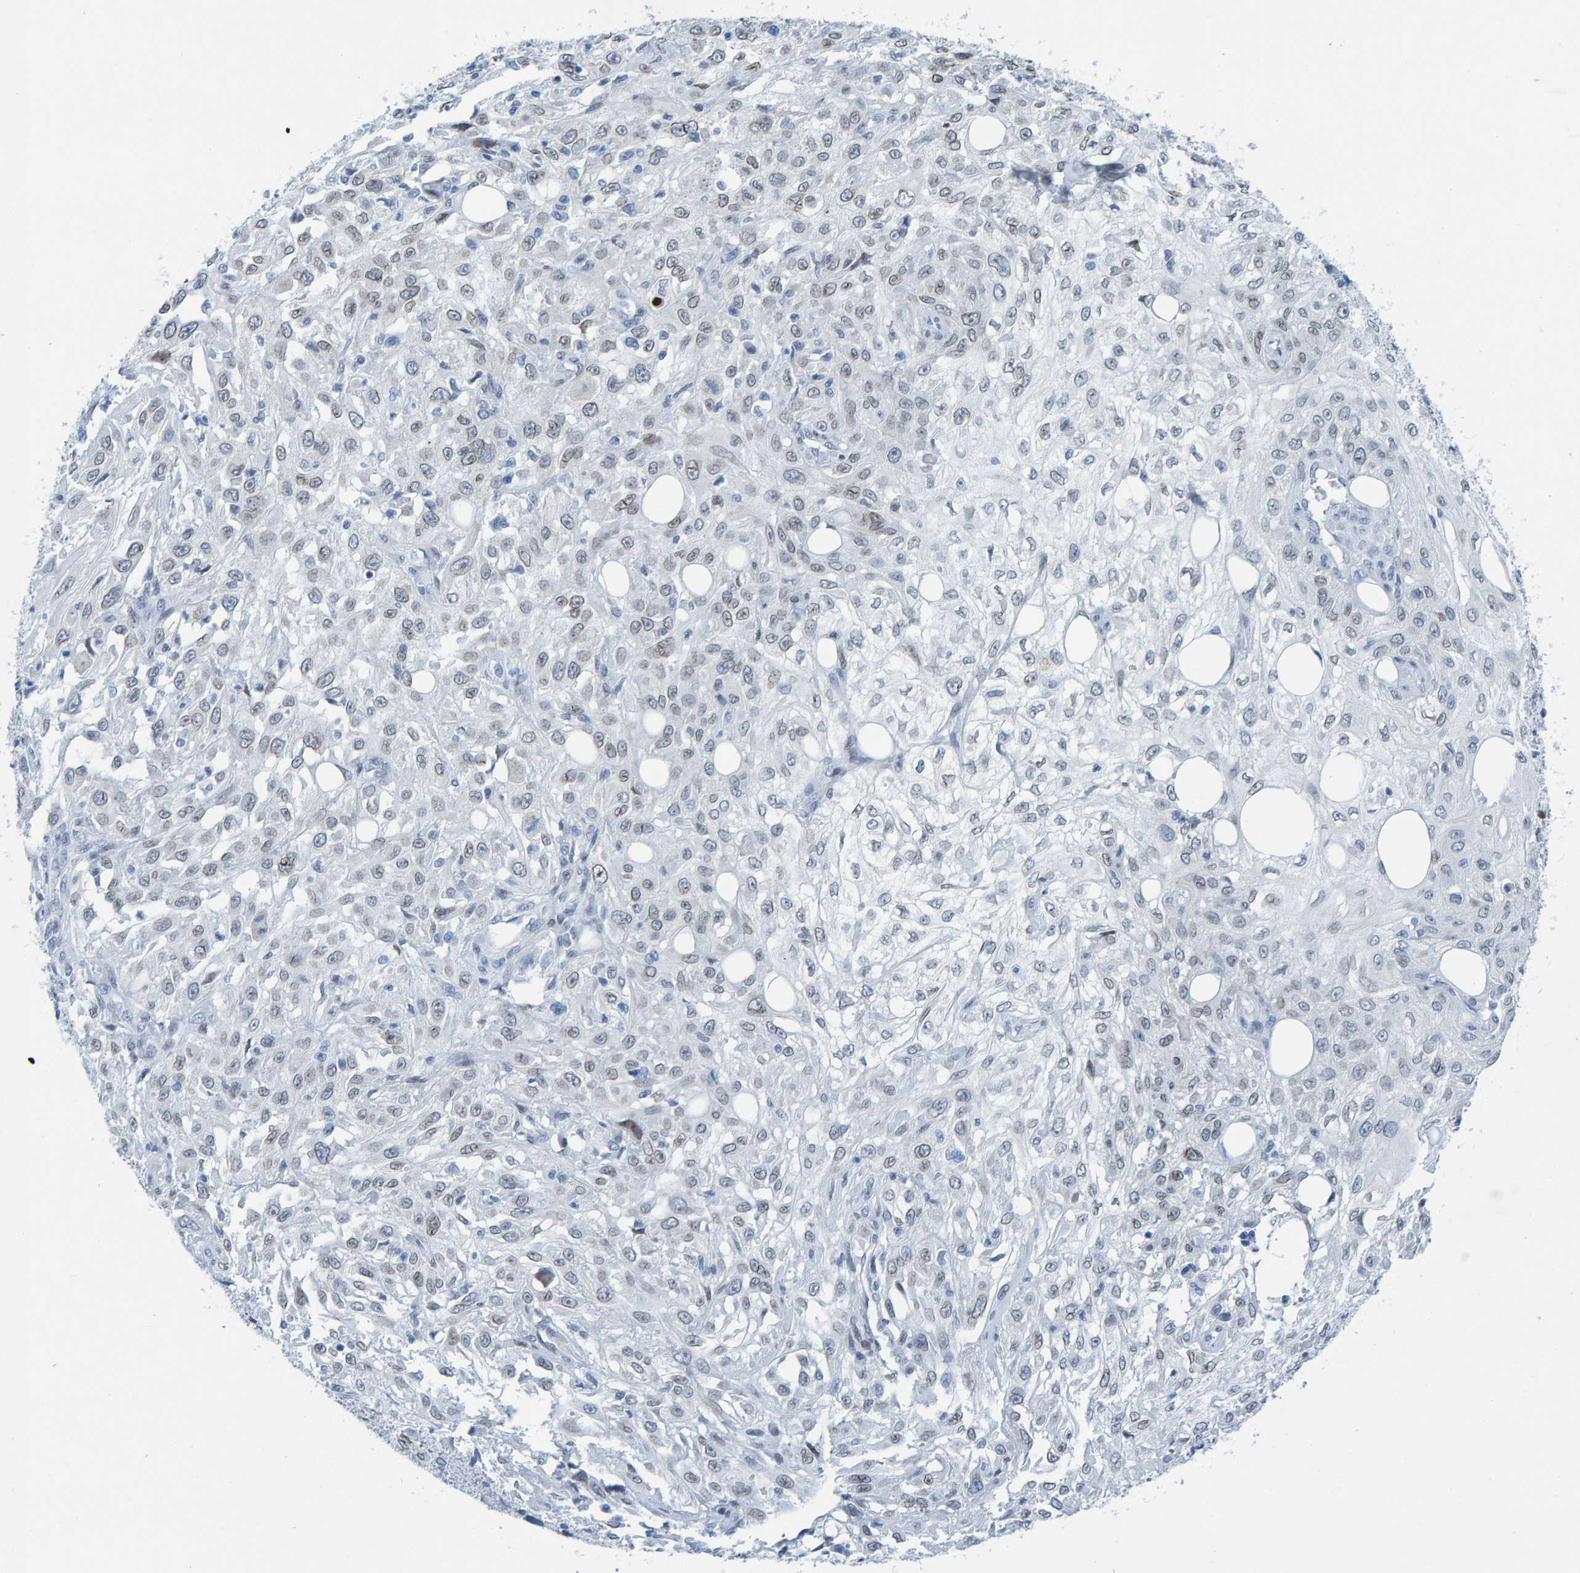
{"staining": {"intensity": "weak", "quantity": "25%-75%", "location": "cytoplasmic/membranous,nuclear"}, "tissue": "skin cancer", "cell_type": "Tumor cells", "image_type": "cancer", "snomed": [{"axis": "morphology", "description": "Squamous cell carcinoma, NOS"}, {"axis": "topography", "description": "Skin"}], "caption": "Skin cancer tissue shows weak cytoplasmic/membranous and nuclear expression in approximately 25%-75% of tumor cells The staining is performed using DAB brown chromogen to label protein expression. The nuclei are counter-stained blue using hematoxylin.", "gene": "LMNB2", "patient": {"sex": "male", "age": 75}}